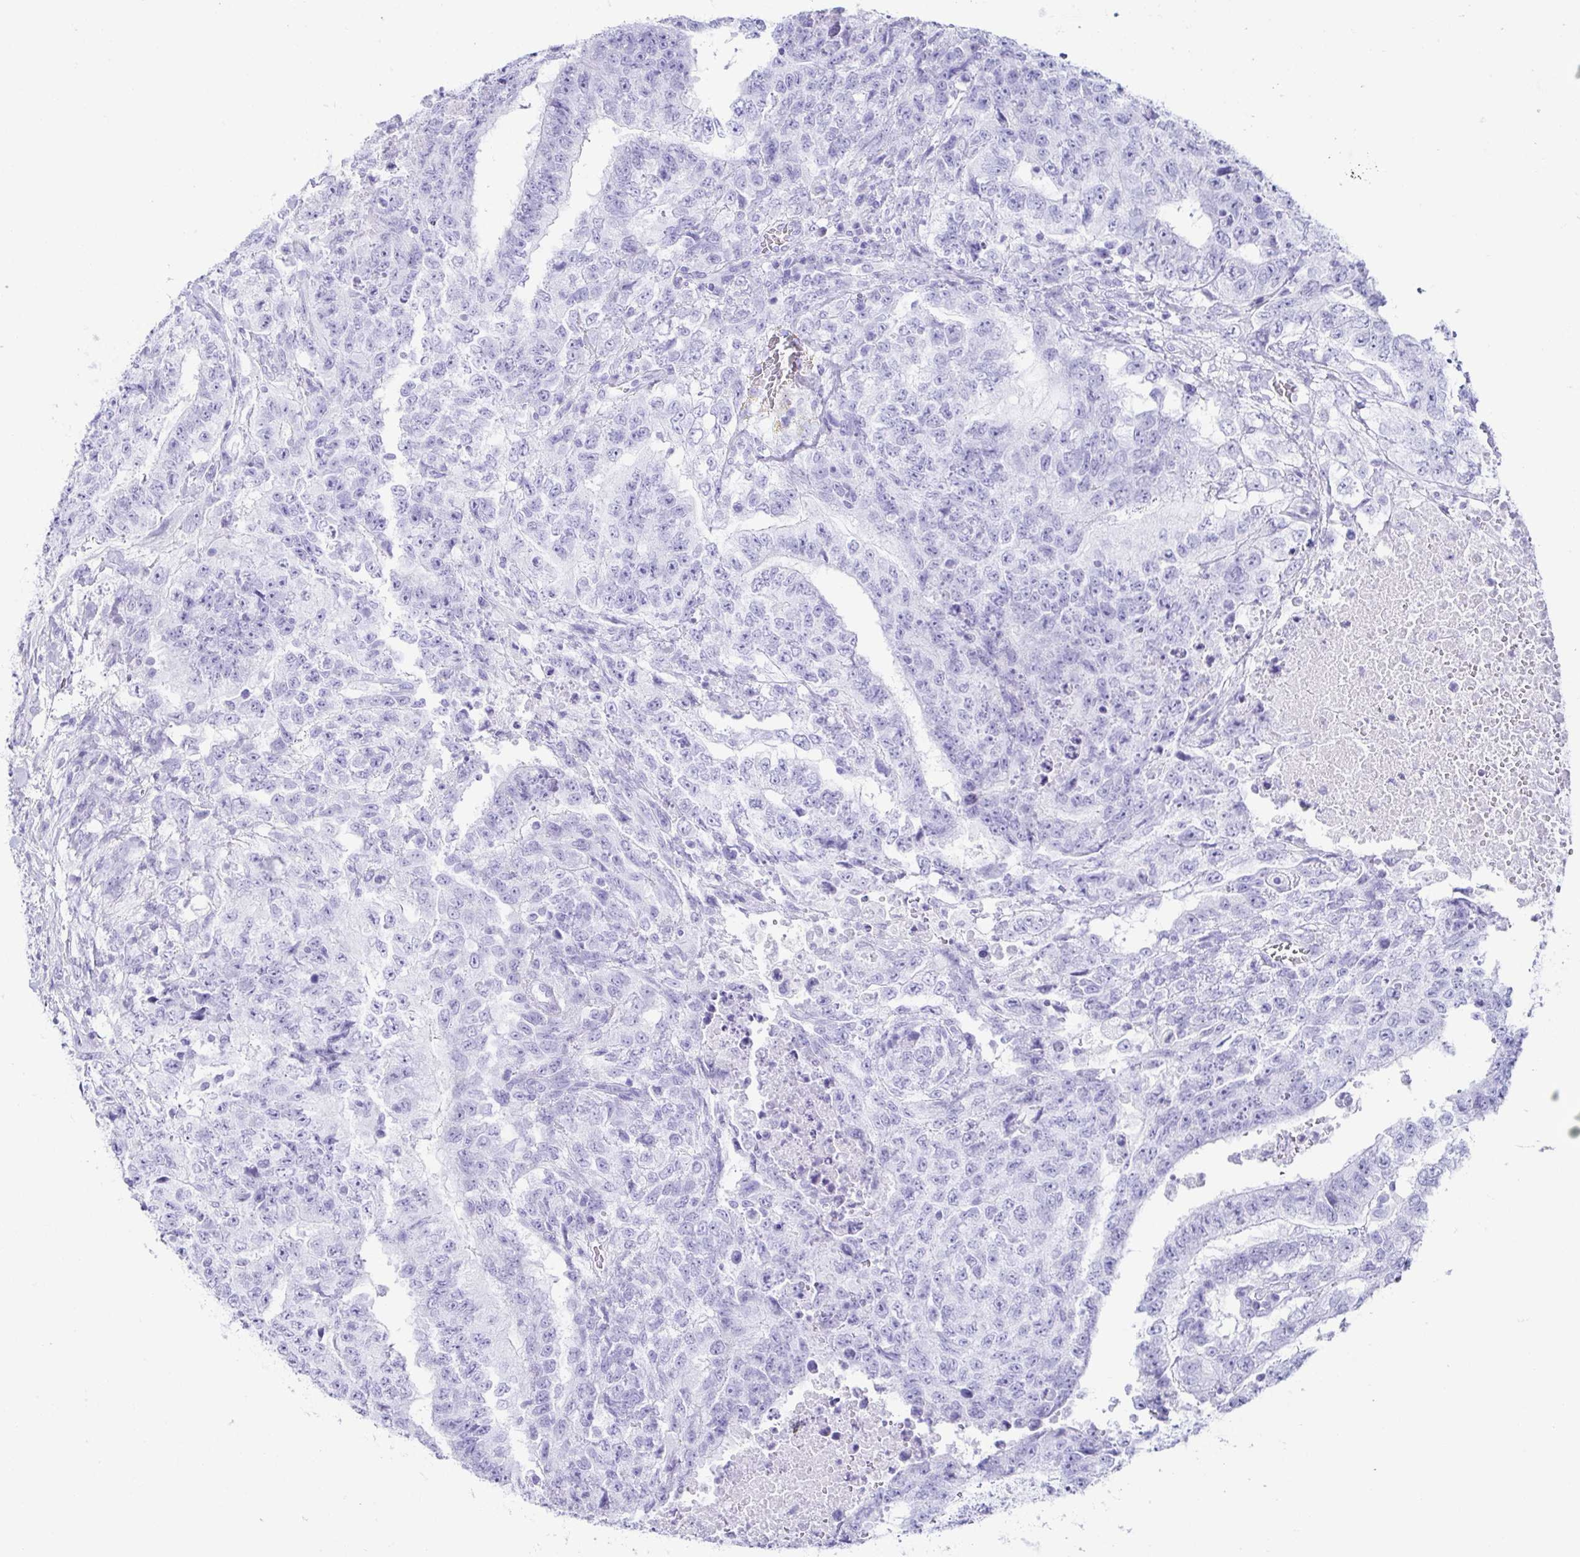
{"staining": {"intensity": "negative", "quantity": "none", "location": "none"}, "tissue": "testis cancer", "cell_type": "Tumor cells", "image_type": "cancer", "snomed": [{"axis": "morphology", "description": "Carcinoma, Embryonal, NOS"}, {"axis": "topography", "description": "Testis"}], "caption": "Embryonal carcinoma (testis) stained for a protein using immunohistochemistry reveals no positivity tumor cells.", "gene": "CD164L2", "patient": {"sex": "male", "age": 24}}